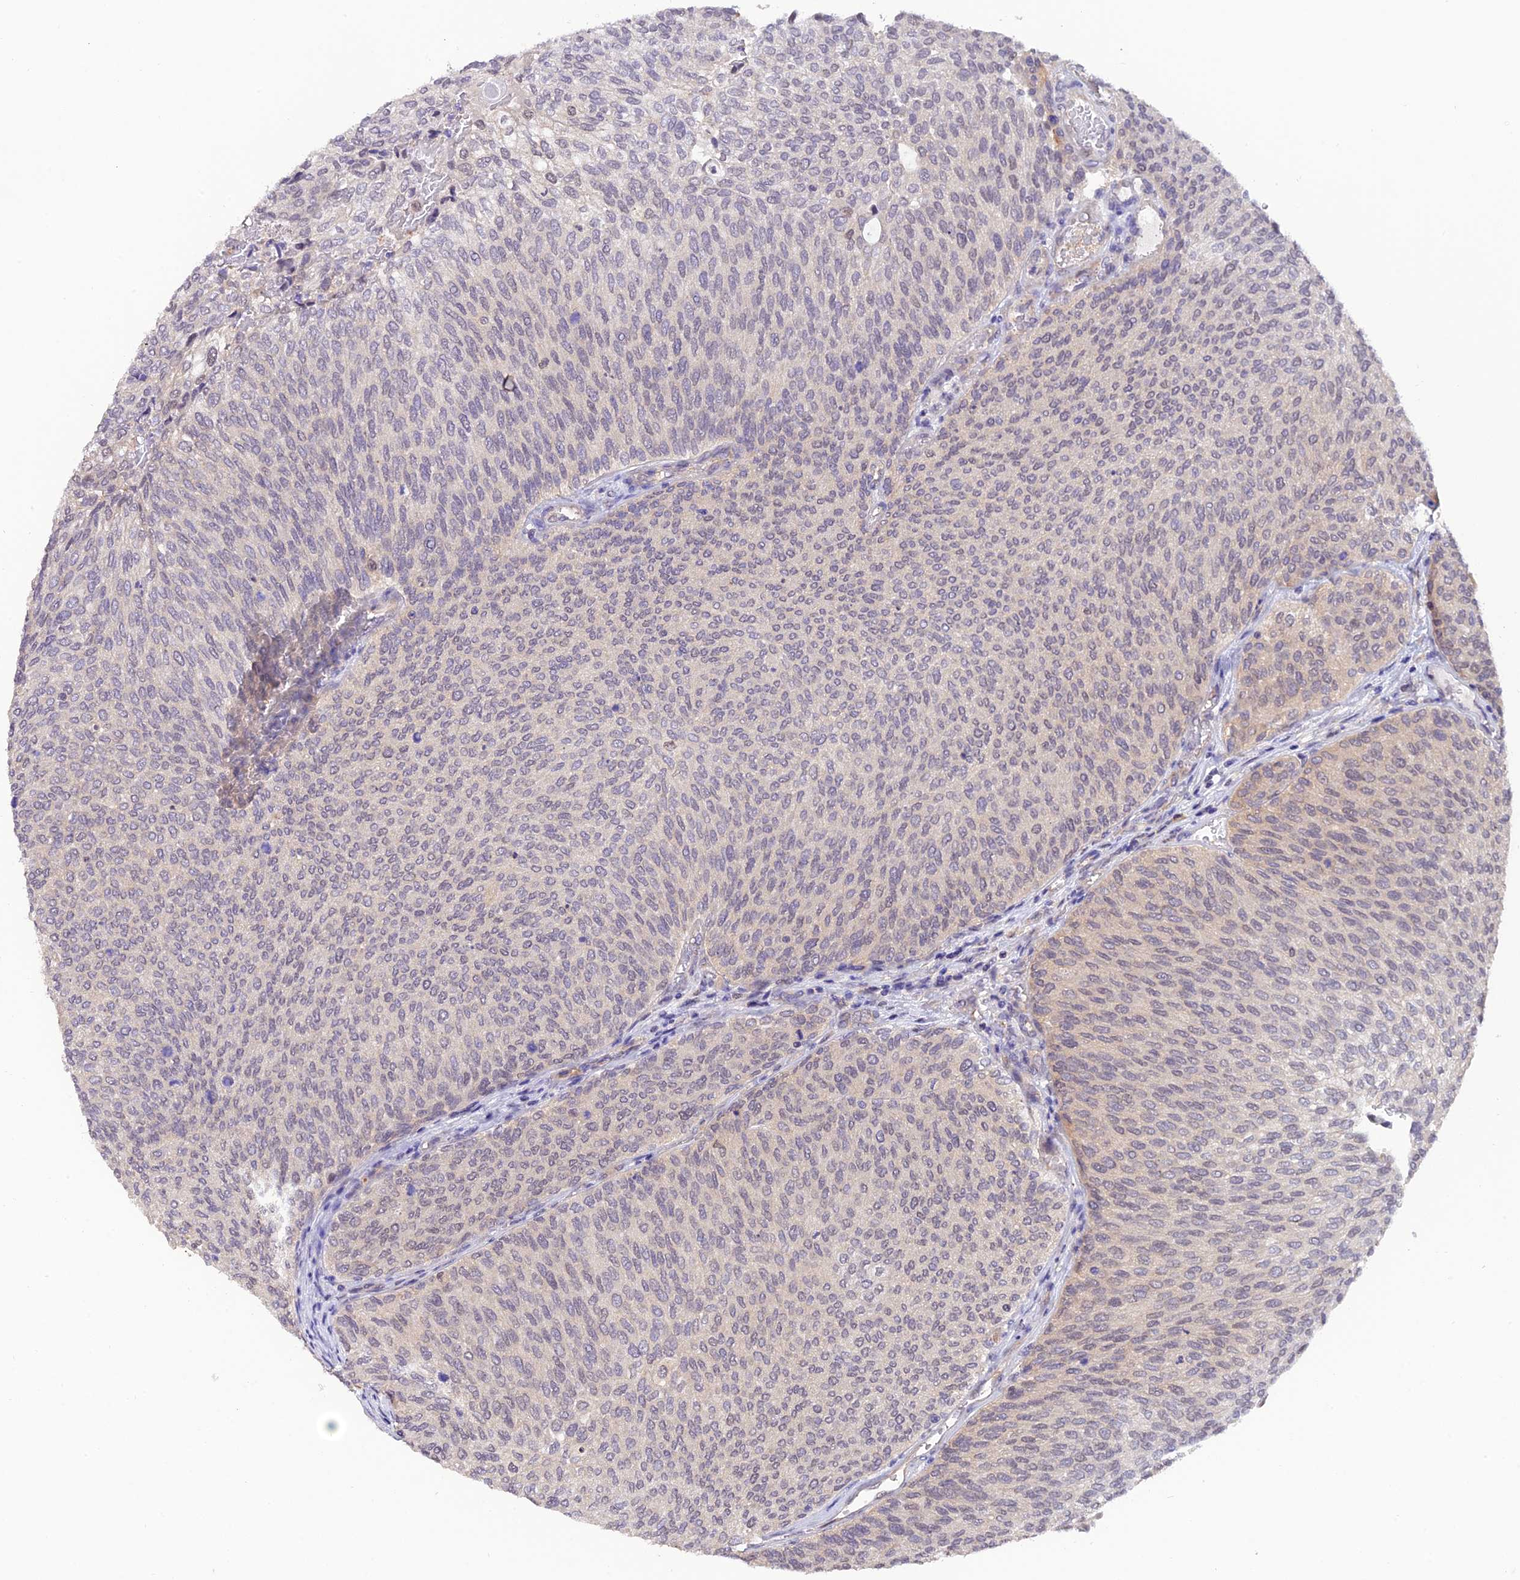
{"staining": {"intensity": "negative", "quantity": "none", "location": "none"}, "tissue": "urothelial cancer", "cell_type": "Tumor cells", "image_type": "cancer", "snomed": [{"axis": "morphology", "description": "Urothelial carcinoma, Low grade"}, {"axis": "topography", "description": "Urinary bladder"}], "caption": "Tumor cells show no significant protein expression in urothelial carcinoma (low-grade).", "gene": "PSMB3", "patient": {"sex": "female", "age": 79}}